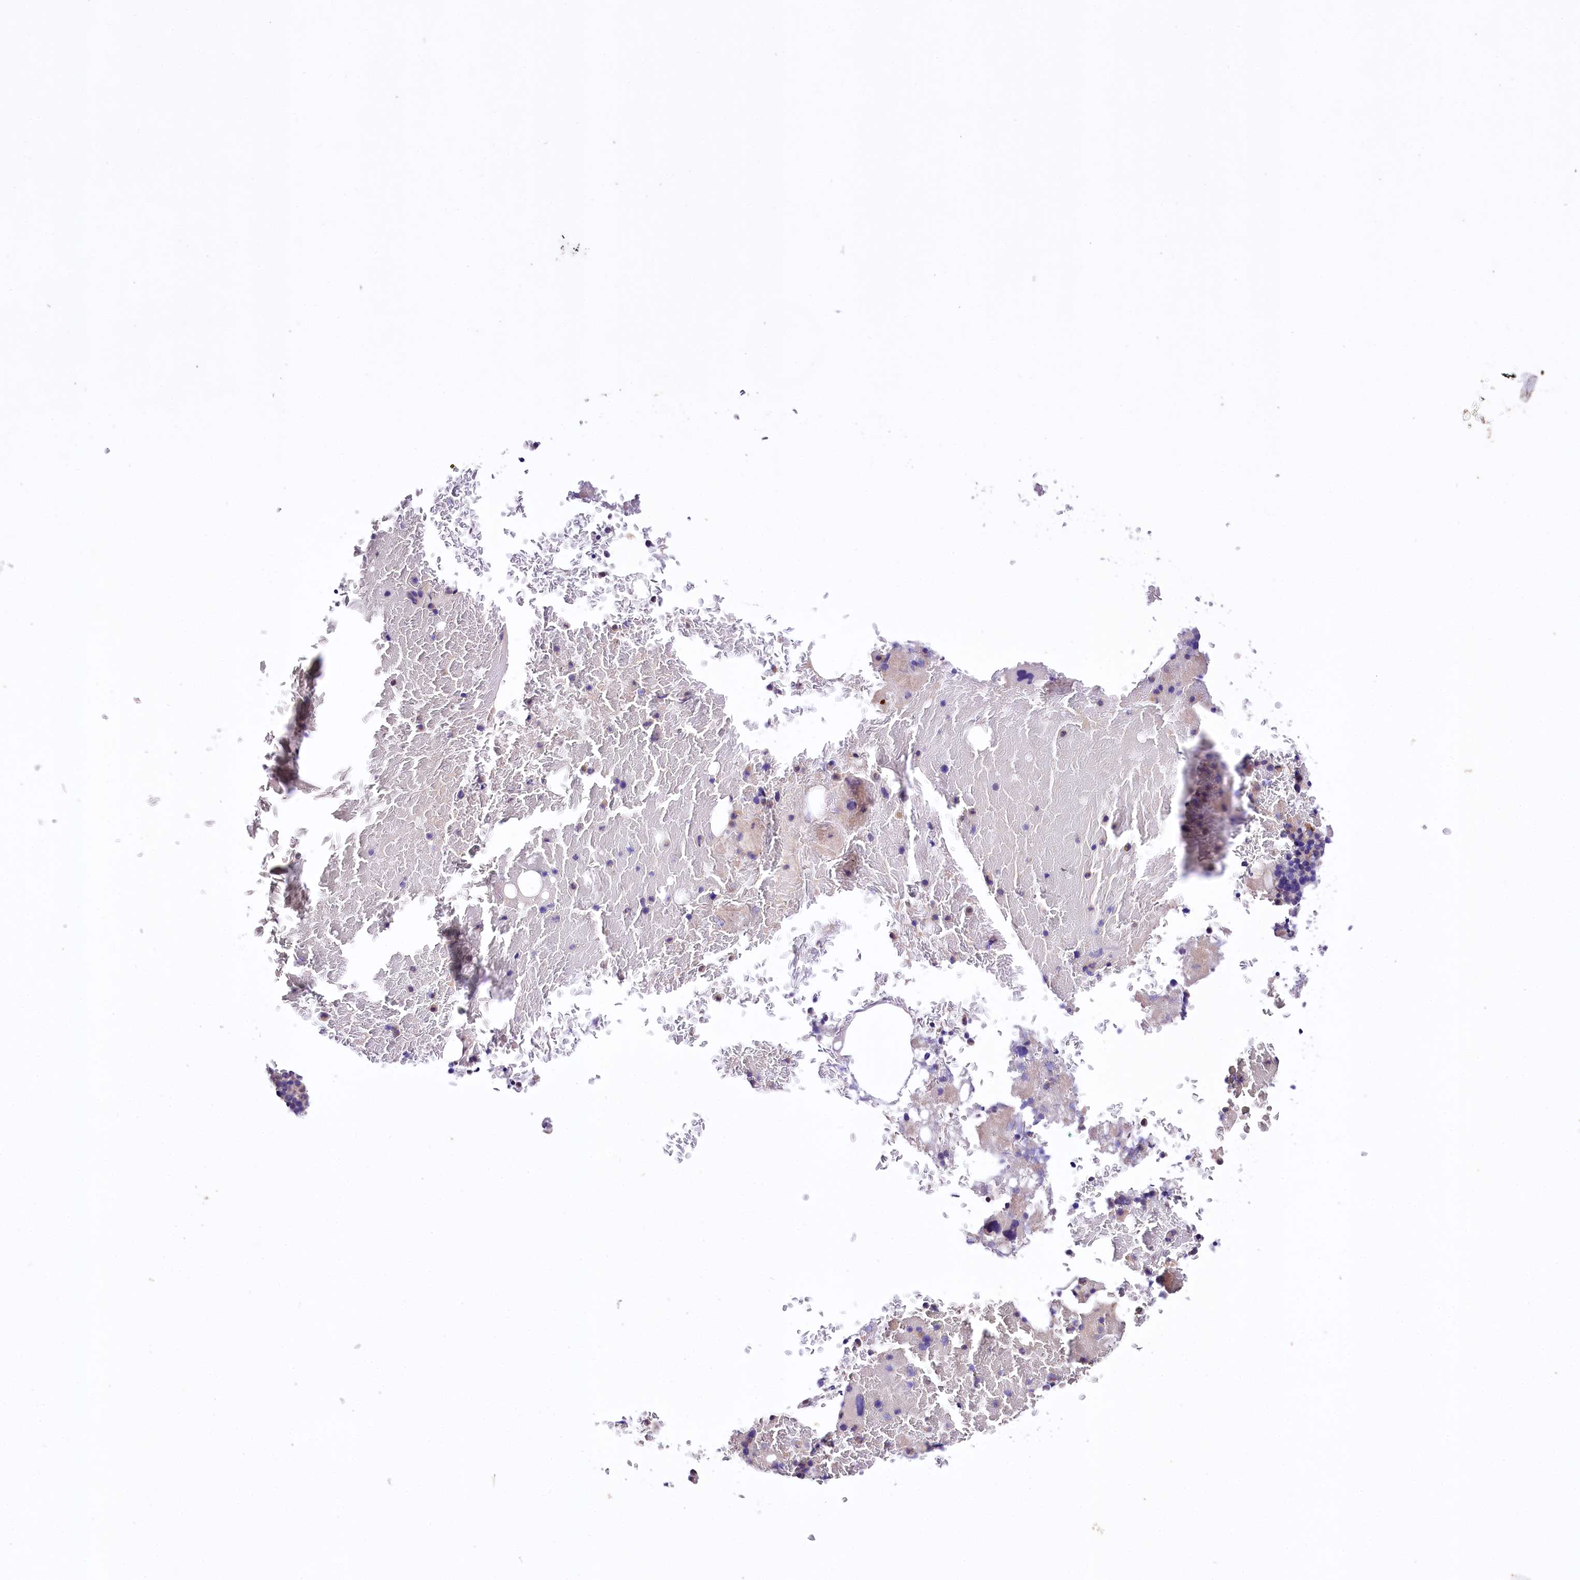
{"staining": {"intensity": "moderate", "quantity": "<25%", "location": "cytoplasmic/membranous"}, "tissue": "bone marrow", "cell_type": "Hematopoietic cells", "image_type": "normal", "snomed": [{"axis": "morphology", "description": "Normal tissue, NOS"}, {"axis": "topography", "description": "Bone marrow"}], "caption": "This is an image of immunohistochemistry (IHC) staining of normal bone marrow, which shows moderate expression in the cytoplasmic/membranous of hematopoietic cells.", "gene": "ZNF45", "patient": {"sex": "male", "age": 79}}